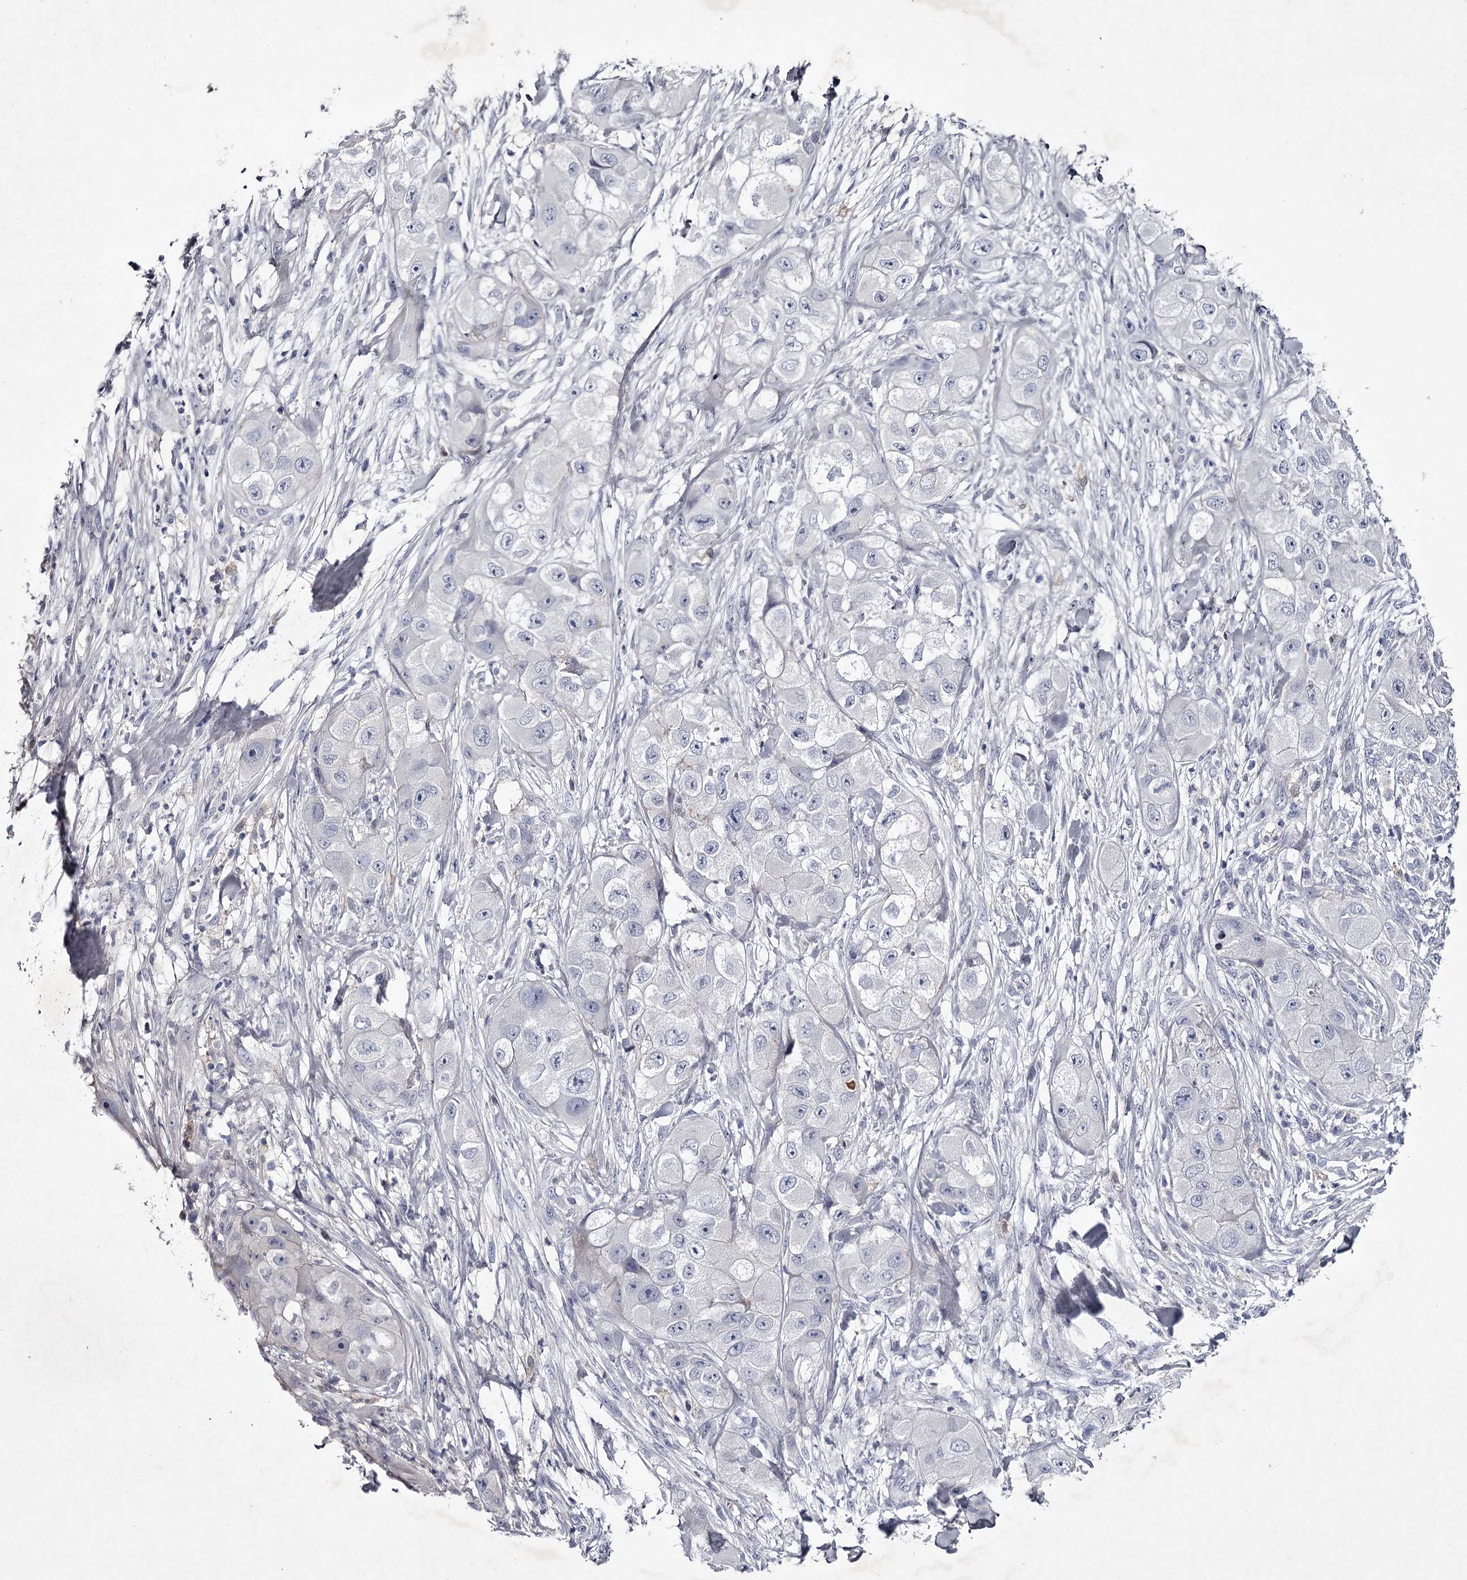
{"staining": {"intensity": "negative", "quantity": "none", "location": "none"}, "tissue": "skin cancer", "cell_type": "Tumor cells", "image_type": "cancer", "snomed": [{"axis": "morphology", "description": "Squamous cell carcinoma, NOS"}, {"axis": "topography", "description": "Skin"}, {"axis": "topography", "description": "Subcutis"}], "caption": "Immunohistochemical staining of skin squamous cell carcinoma displays no significant expression in tumor cells. (DAB IHC visualized using brightfield microscopy, high magnification).", "gene": "FDXACB1", "patient": {"sex": "male", "age": 73}}